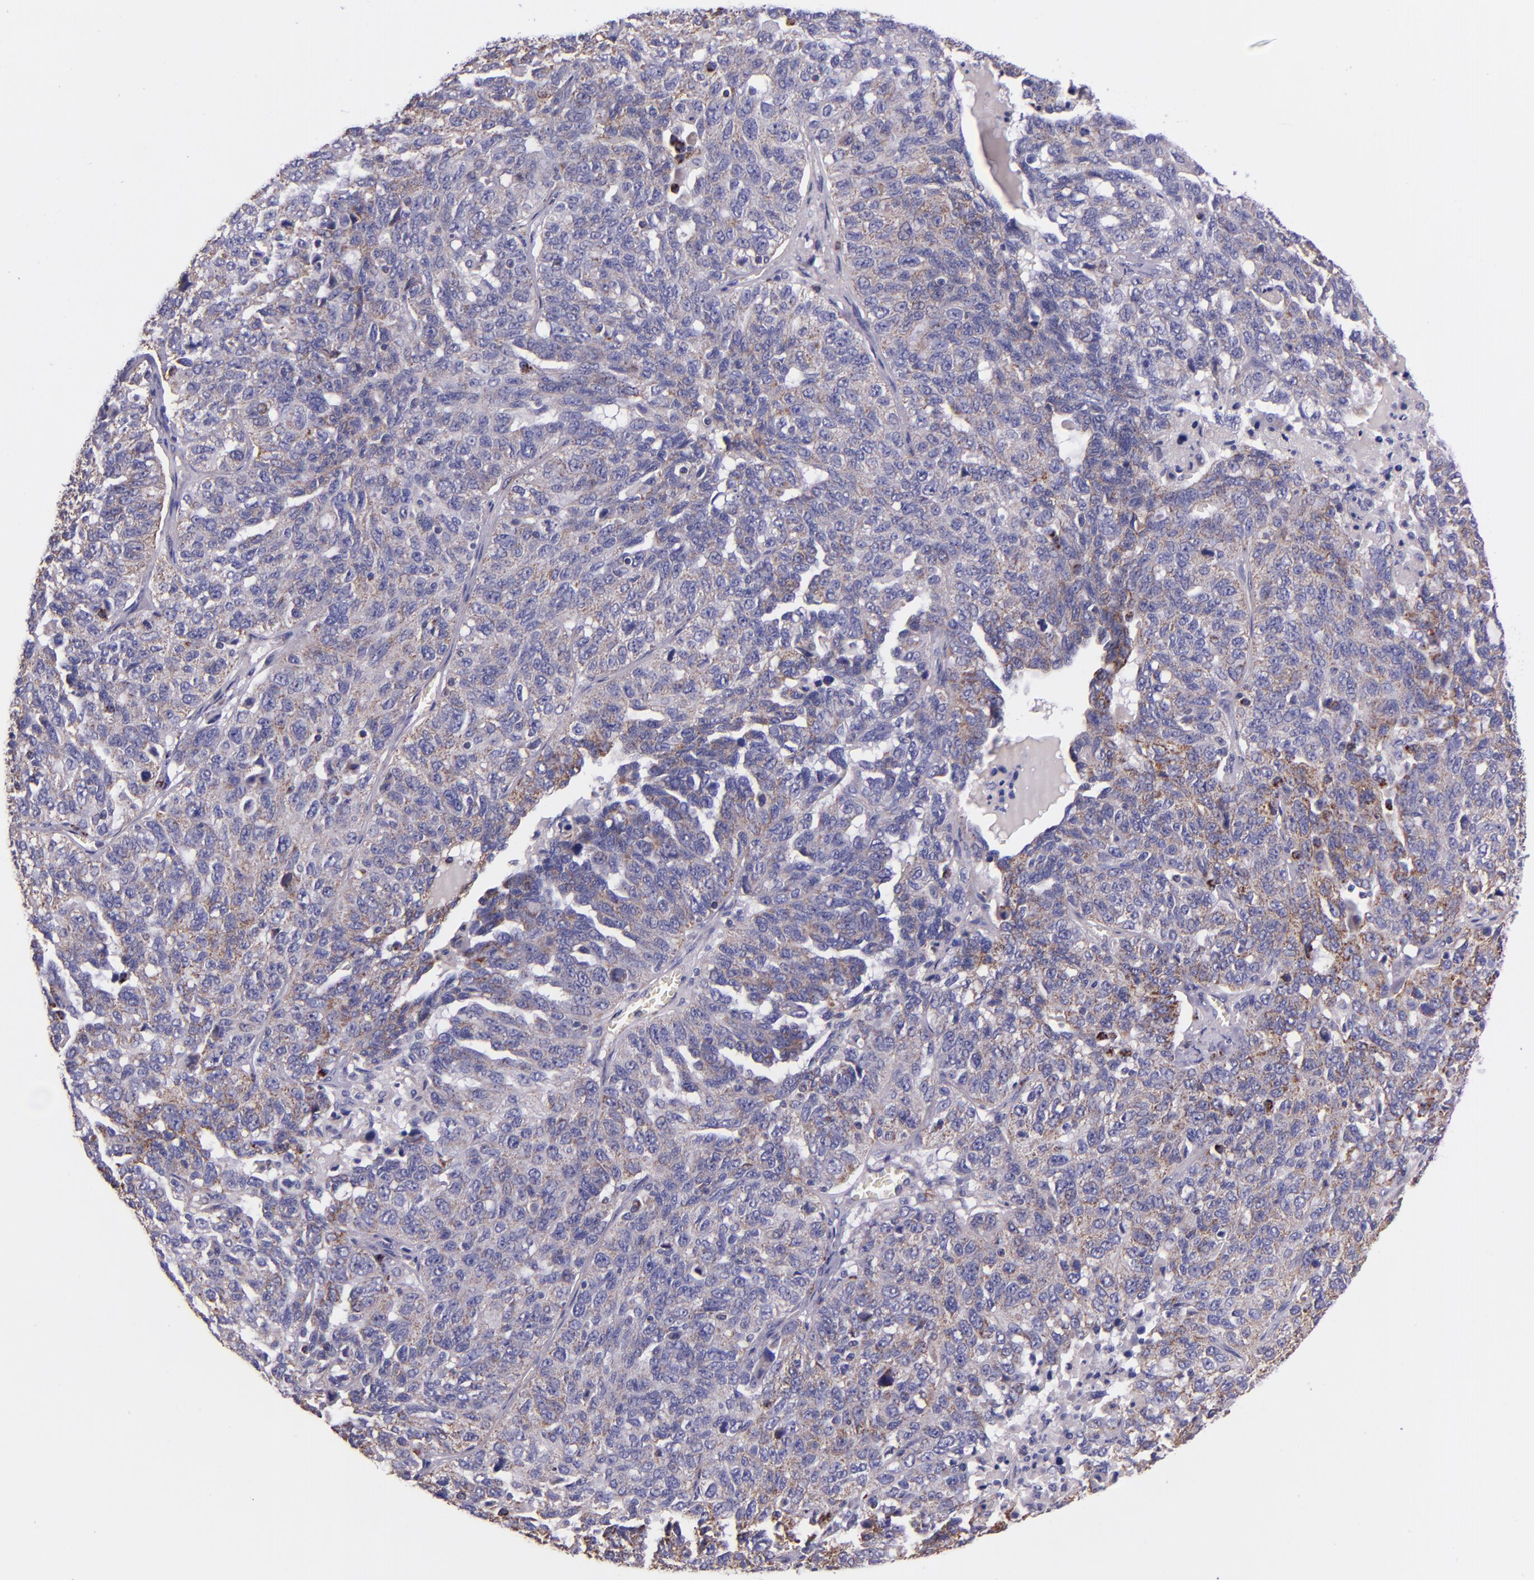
{"staining": {"intensity": "moderate", "quantity": ">75%", "location": "cytoplasmic/membranous"}, "tissue": "ovarian cancer", "cell_type": "Tumor cells", "image_type": "cancer", "snomed": [{"axis": "morphology", "description": "Cystadenocarcinoma, serous, NOS"}, {"axis": "topography", "description": "Ovary"}], "caption": "This micrograph demonstrates IHC staining of human ovarian cancer, with medium moderate cytoplasmic/membranous staining in about >75% of tumor cells.", "gene": "IDH3G", "patient": {"sex": "female", "age": 71}}